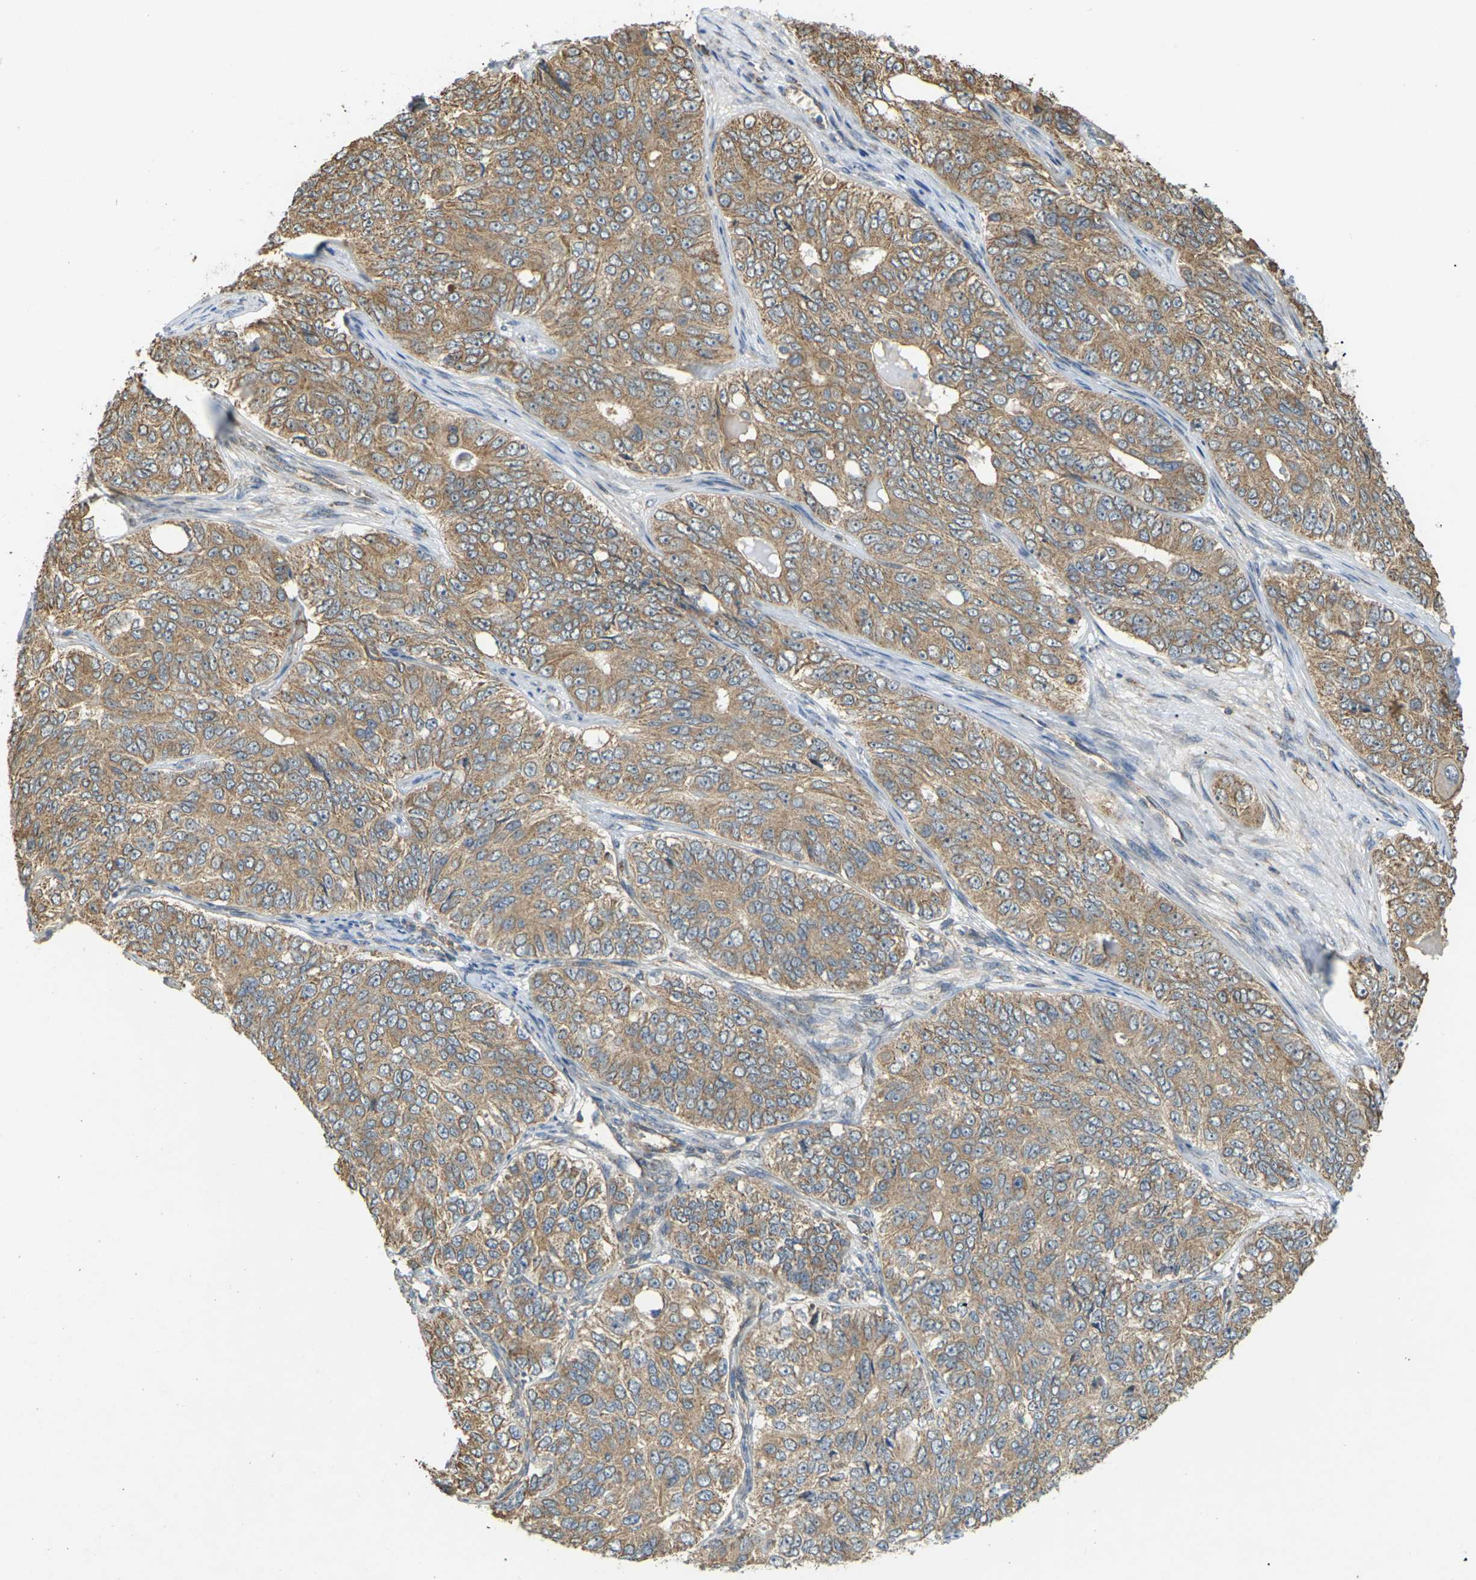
{"staining": {"intensity": "moderate", "quantity": ">75%", "location": "cytoplasmic/membranous"}, "tissue": "ovarian cancer", "cell_type": "Tumor cells", "image_type": "cancer", "snomed": [{"axis": "morphology", "description": "Carcinoma, endometroid"}, {"axis": "topography", "description": "Ovary"}], "caption": "The image displays immunohistochemical staining of ovarian cancer (endometroid carcinoma). There is moderate cytoplasmic/membranous staining is appreciated in about >75% of tumor cells.", "gene": "KSR1", "patient": {"sex": "female", "age": 51}}